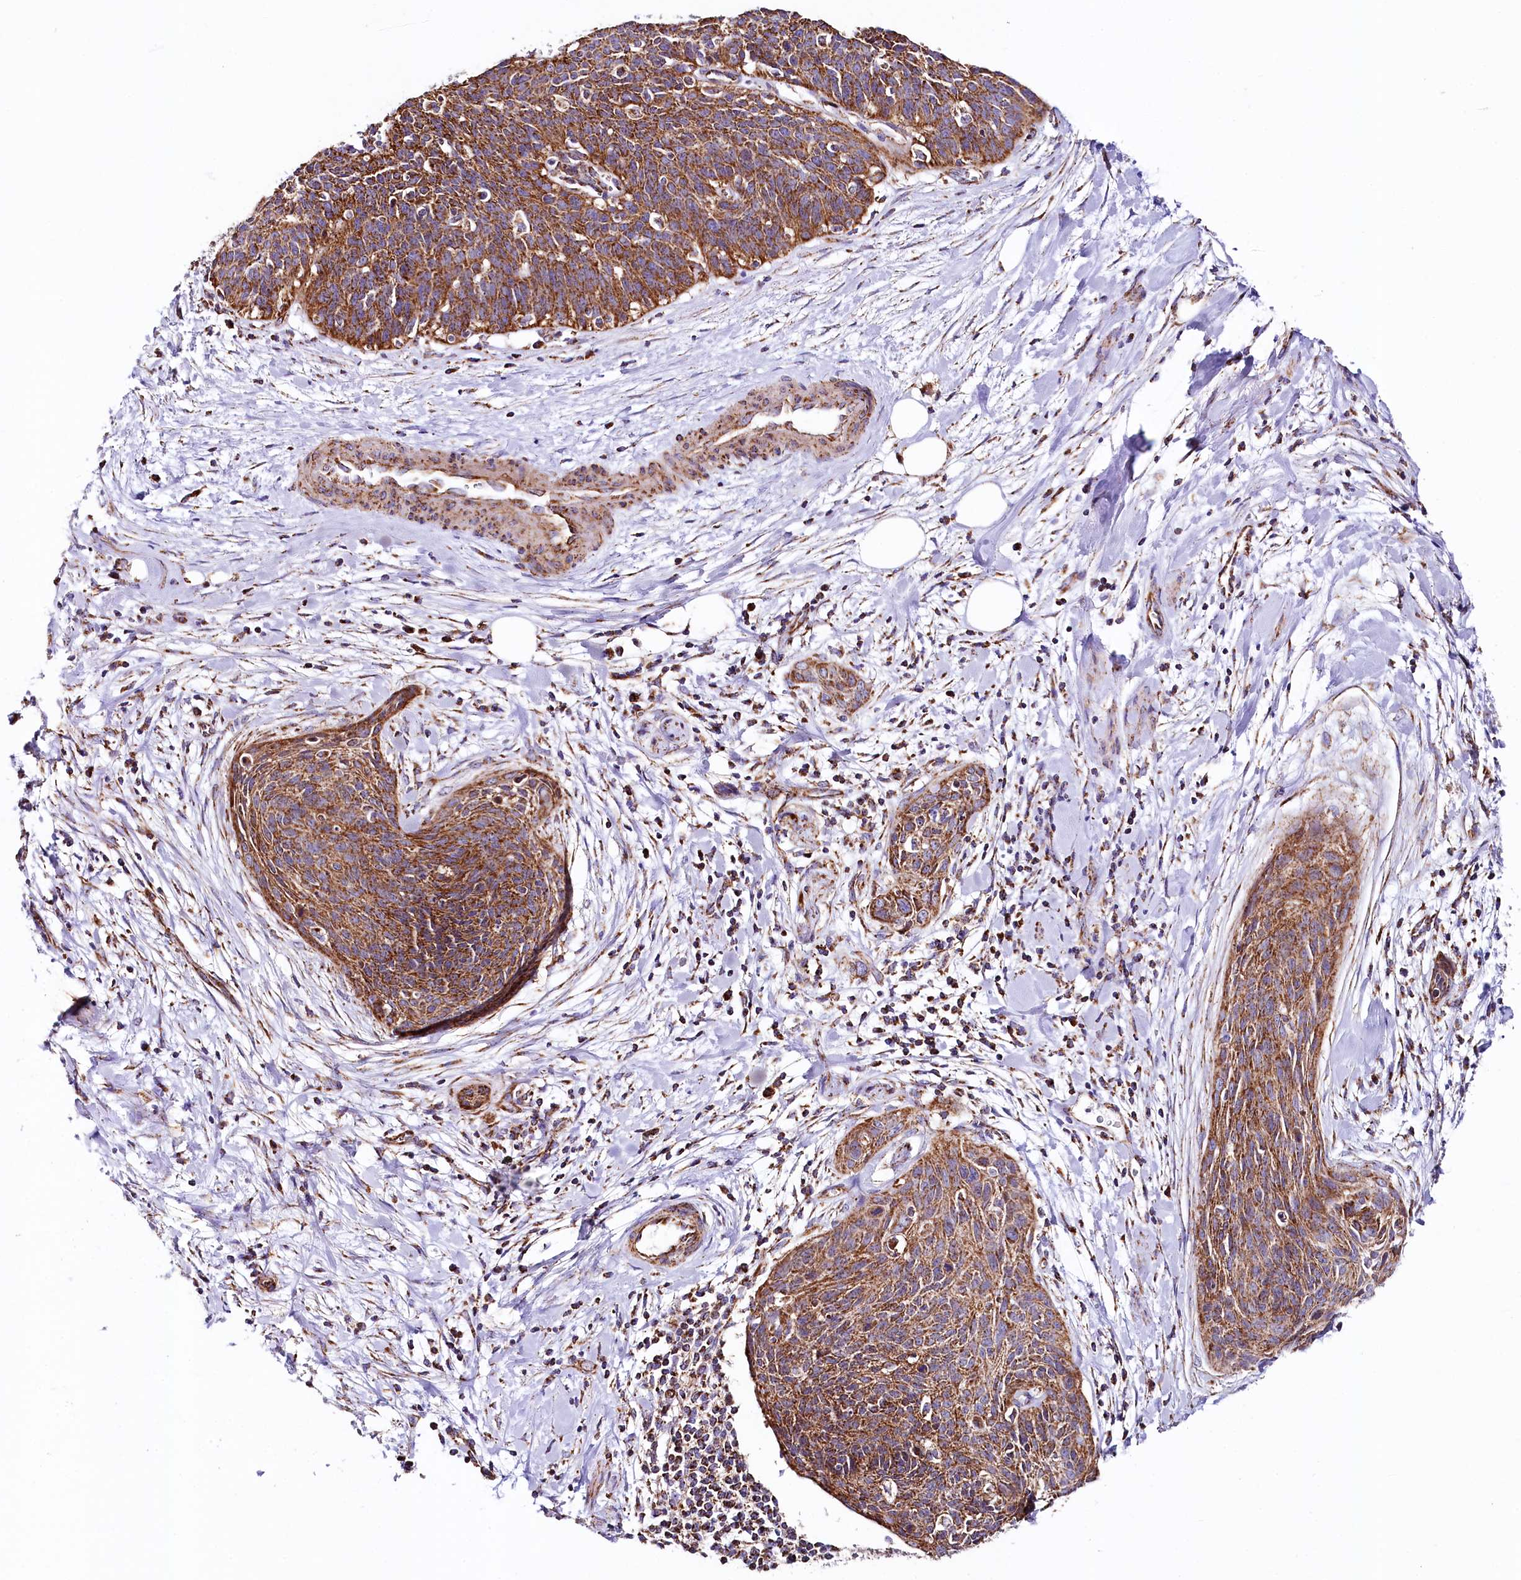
{"staining": {"intensity": "strong", "quantity": ">75%", "location": "cytoplasmic/membranous"}, "tissue": "cervical cancer", "cell_type": "Tumor cells", "image_type": "cancer", "snomed": [{"axis": "morphology", "description": "Squamous cell carcinoma, NOS"}, {"axis": "topography", "description": "Cervix"}], "caption": "Brown immunohistochemical staining in cervical cancer displays strong cytoplasmic/membranous positivity in approximately >75% of tumor cells.", "gene": "APLP2", "patient": {"sex": "female", "age": 55}}